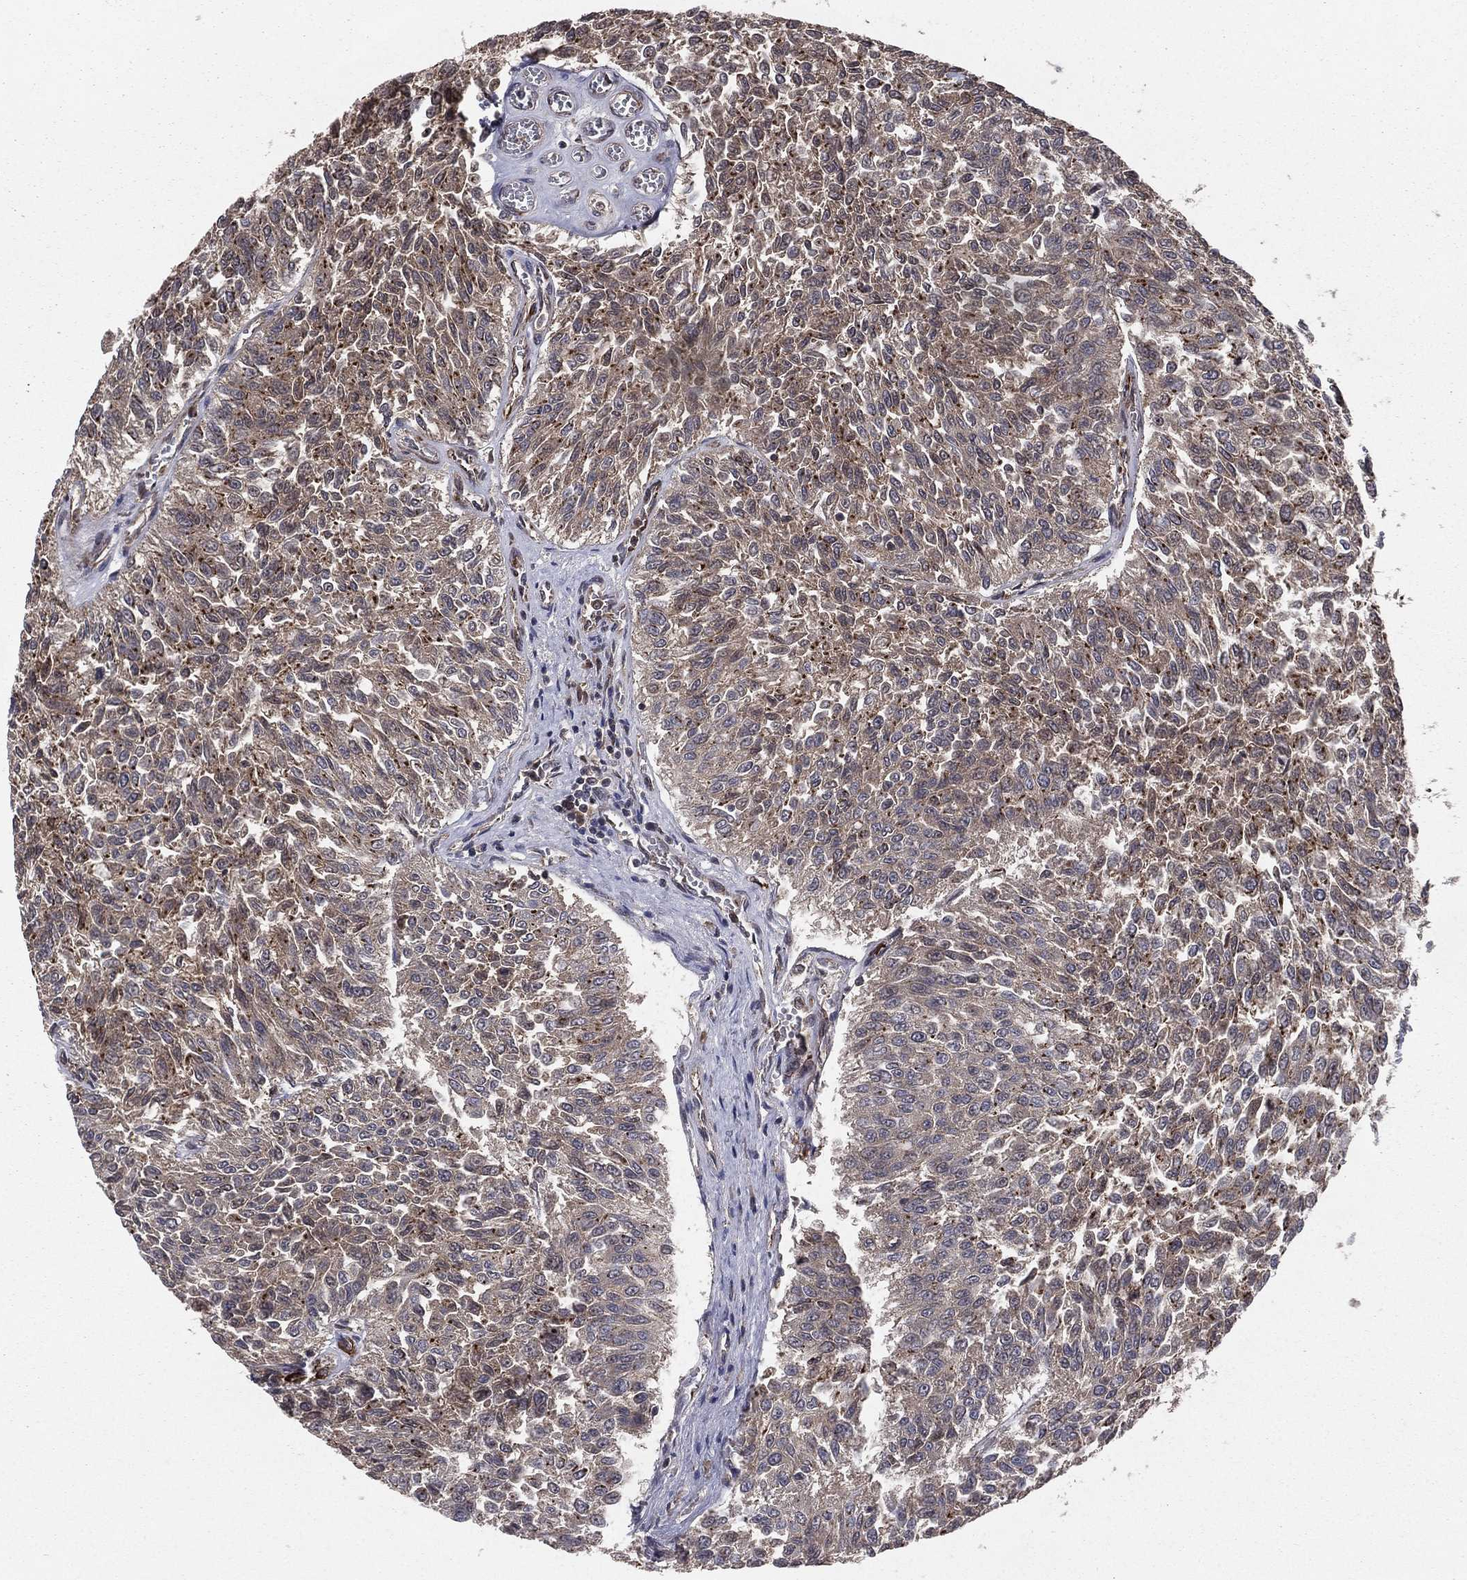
{"staining": {"intensity": "negative", "quantity": "none", "location": "none"}, "tissue": "urothelial cancer", "cell_type": "Tumor cells", "image_type": "cancer", "snomed": [{"axis": "morphology", "description": "Urothelial carcinoma, Low grade"}, {"axis": "topography", "description": "Urinary bladder"}], "caption": "The image reveals no significant staining in tumor cells of low-grade urothelial carcinoma.", "gene": "CERT1", "patient": {"sex": "male", "age": 78}}